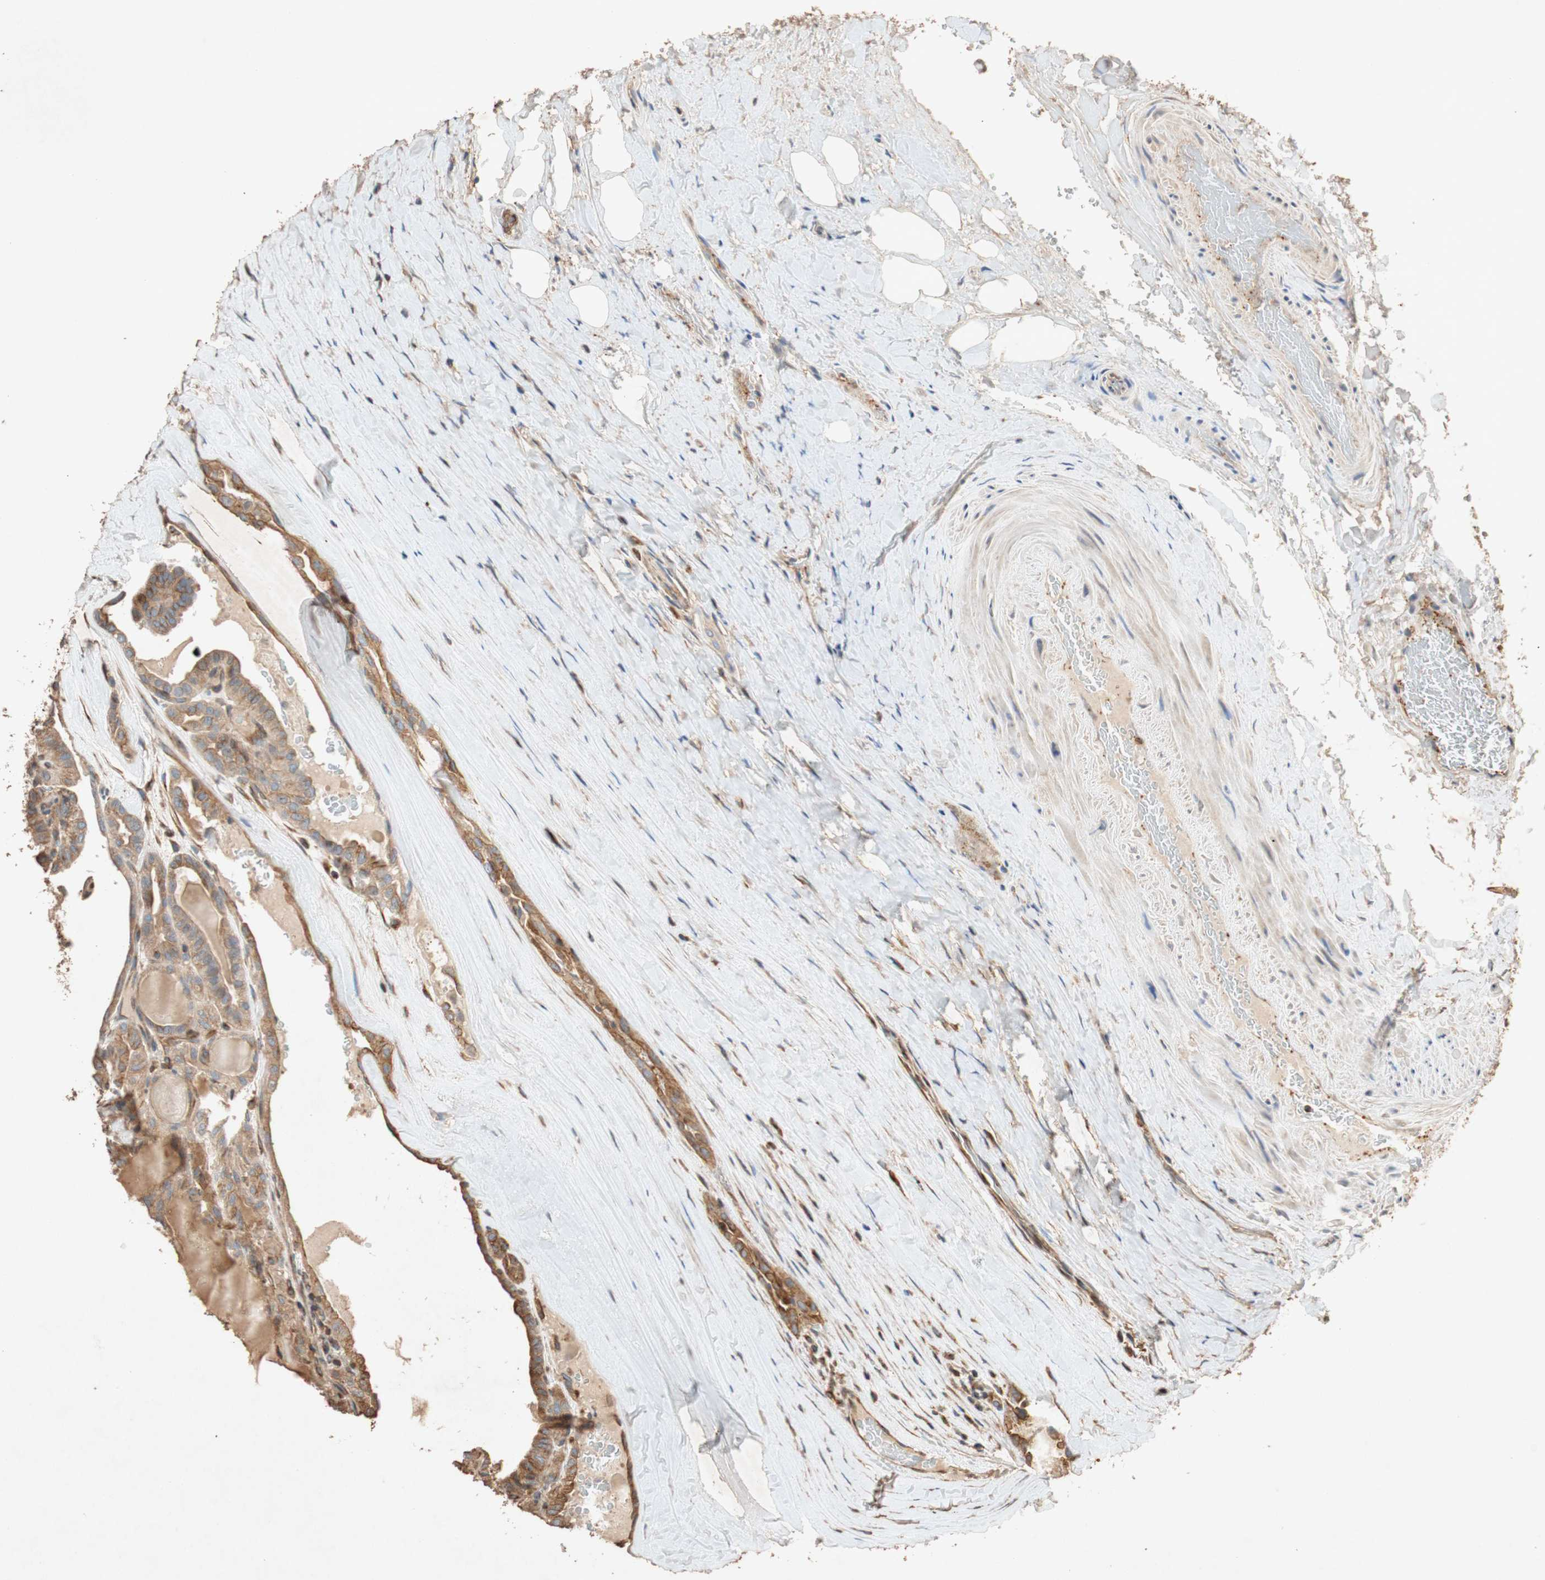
{"staining": {"intensity": "weak", "quantity": ">75%", "location": "cytoplasmic/membranous"}, "tissue": "thyroid cancer", "cell_type": "Tumor cells", "image_type": "cancer", "snomed": [{"axis": "morphology", "description": "Papillary adenocarcinoma, NOS"}, {"axis": "topography", "description": "Thyroid gland"}], "caption": "Human thyroid cancer (papillary adenocarcinoma) stained with a brown dye exhibits weak cytoplasmic/membranous positive staining in approximately >75% of tumor cells.", "gene": "TUBB", "patient": {"sex": "male", "age": 77}}